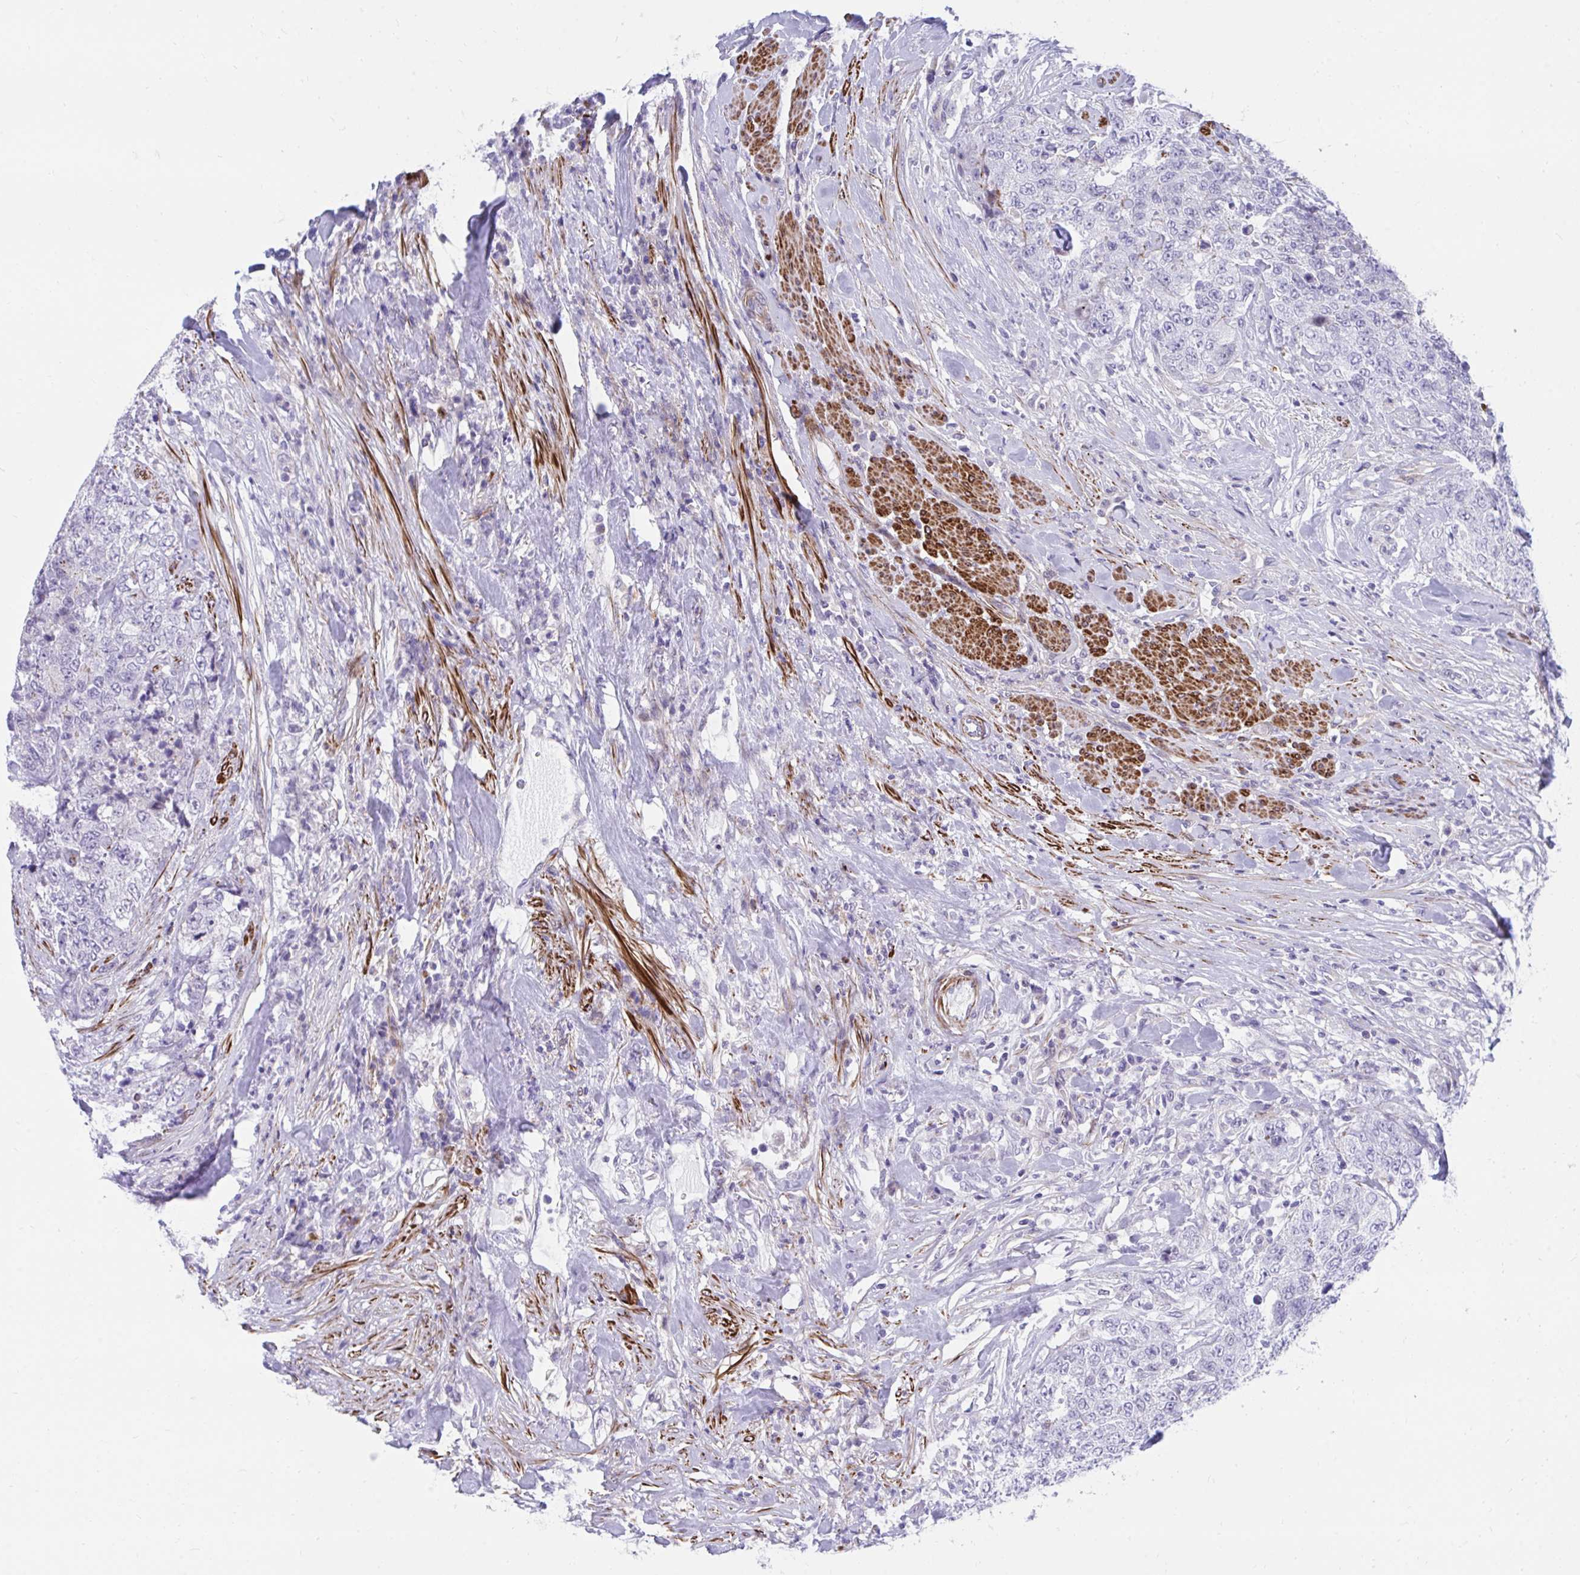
{"staining": {"intensity": "negative", "quantity": "none", "location": "none"}, "tissue": "urothelial cancer", "cell_type": "Tumor cells", "image_type": "cancer", "snomed": [{"axis": "morphology", "description": "Urothelial carcinoma, High grade"}, {"axis": "topography", "description": "Urinary bladder"}], "caption": "The image shows no staining of tumor cells in urothelial carcinoma (high-grade). (Brightfield microscopy of DAB (3,3'-diaminobenzidine) immunohistochemistry at high magnification).", "gene": "CSTB", "patient": {"sex": "female", "age": 78}}